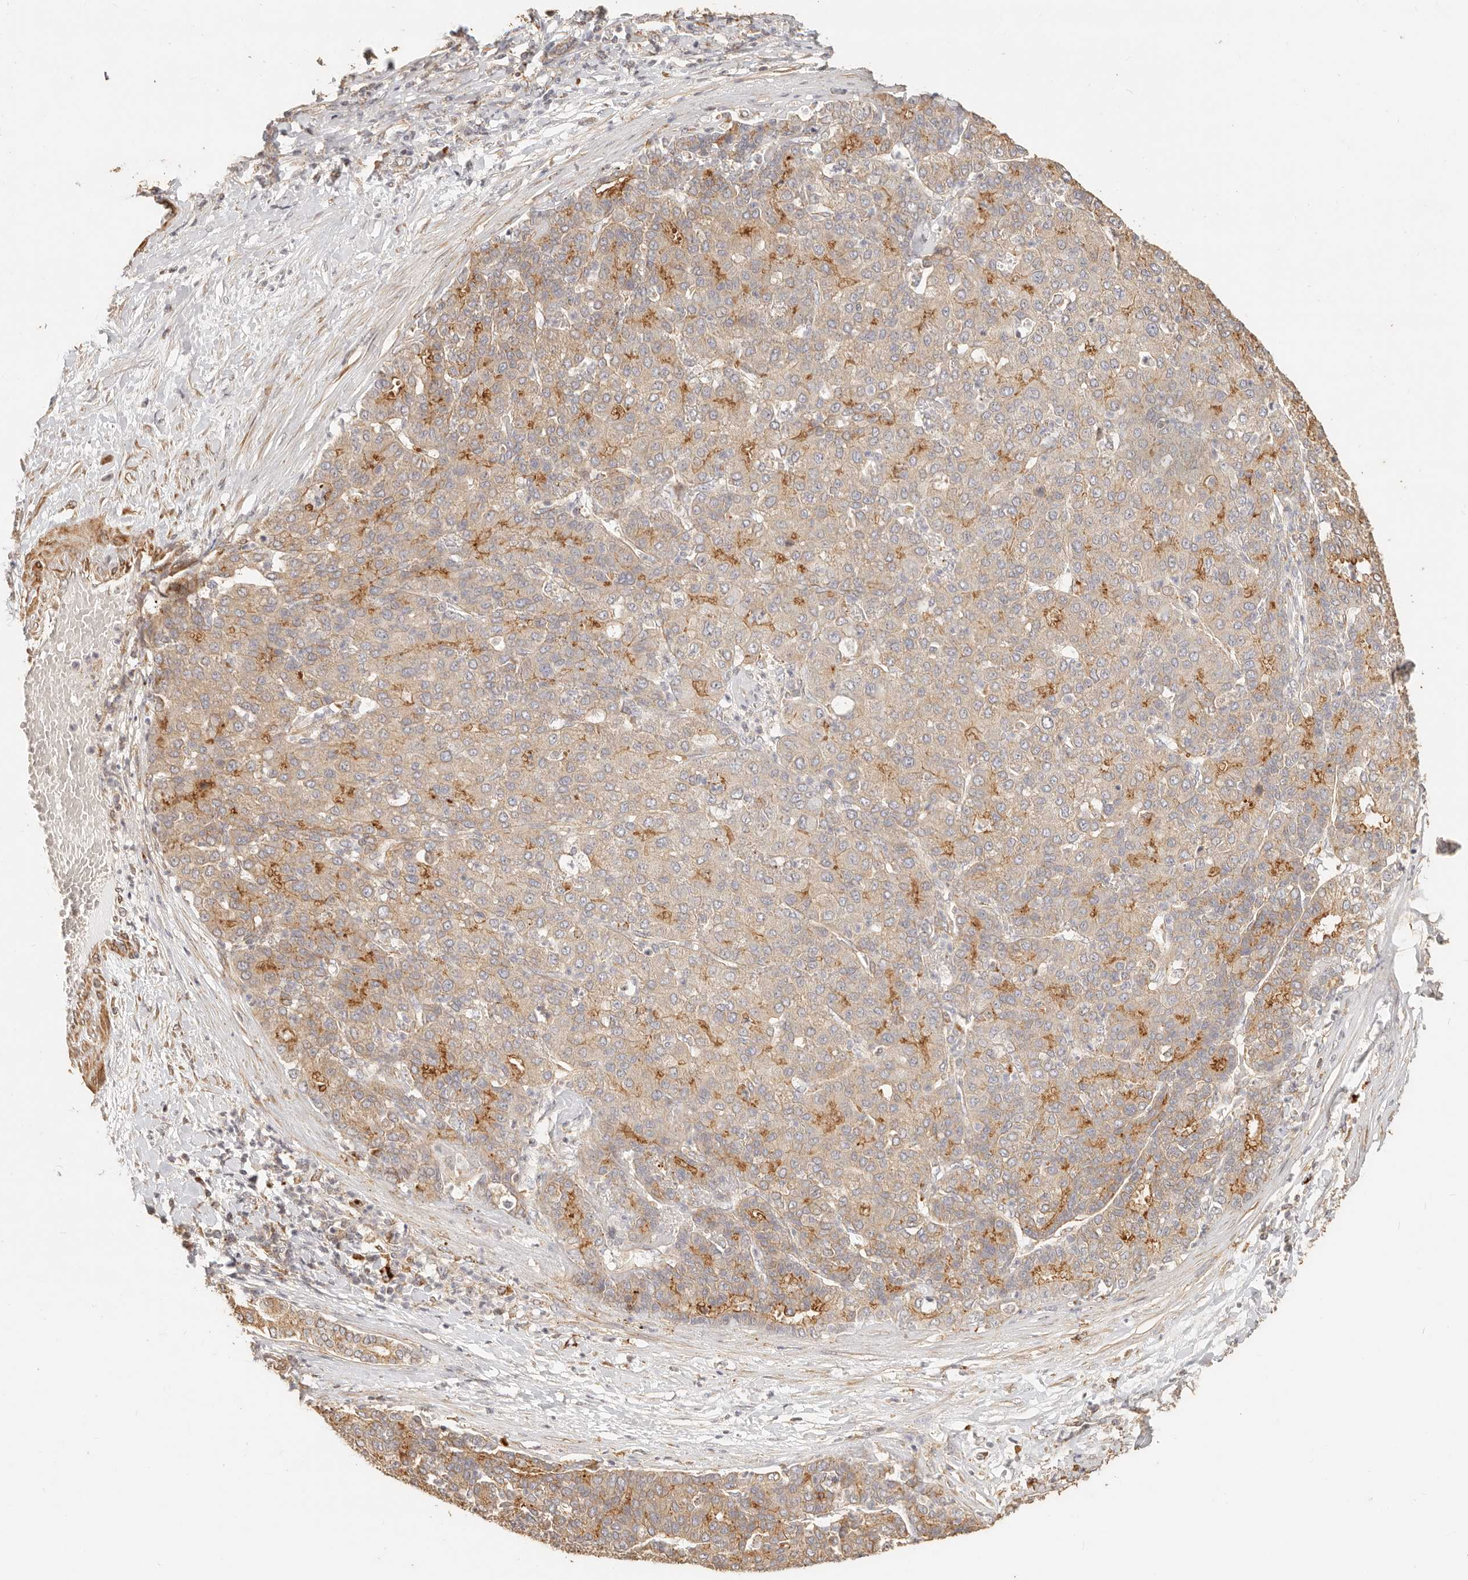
{"staining": {"intensity": "moderate", "quantity": ">75%", "location": "cytoplasmic/membranous"}, "tissue": "liver cancer", "cell_type": "Tumor cells", "image_type": "cancer", "snomed": [{"axis": "morphology", "description": "Carcinoma, Hepatocellular, NOS"}, {"axis": "topography", "description": "Liver"}], "caption": "Human liver cancer (hepatocellular carcinoma) stained with a brown dye demonstrates moderate cytoplasmic/membranous positive positivity in about >75% of tumor cells.", "gene": "PTPN22", "patient": {"sex": "male", "age": 65}}